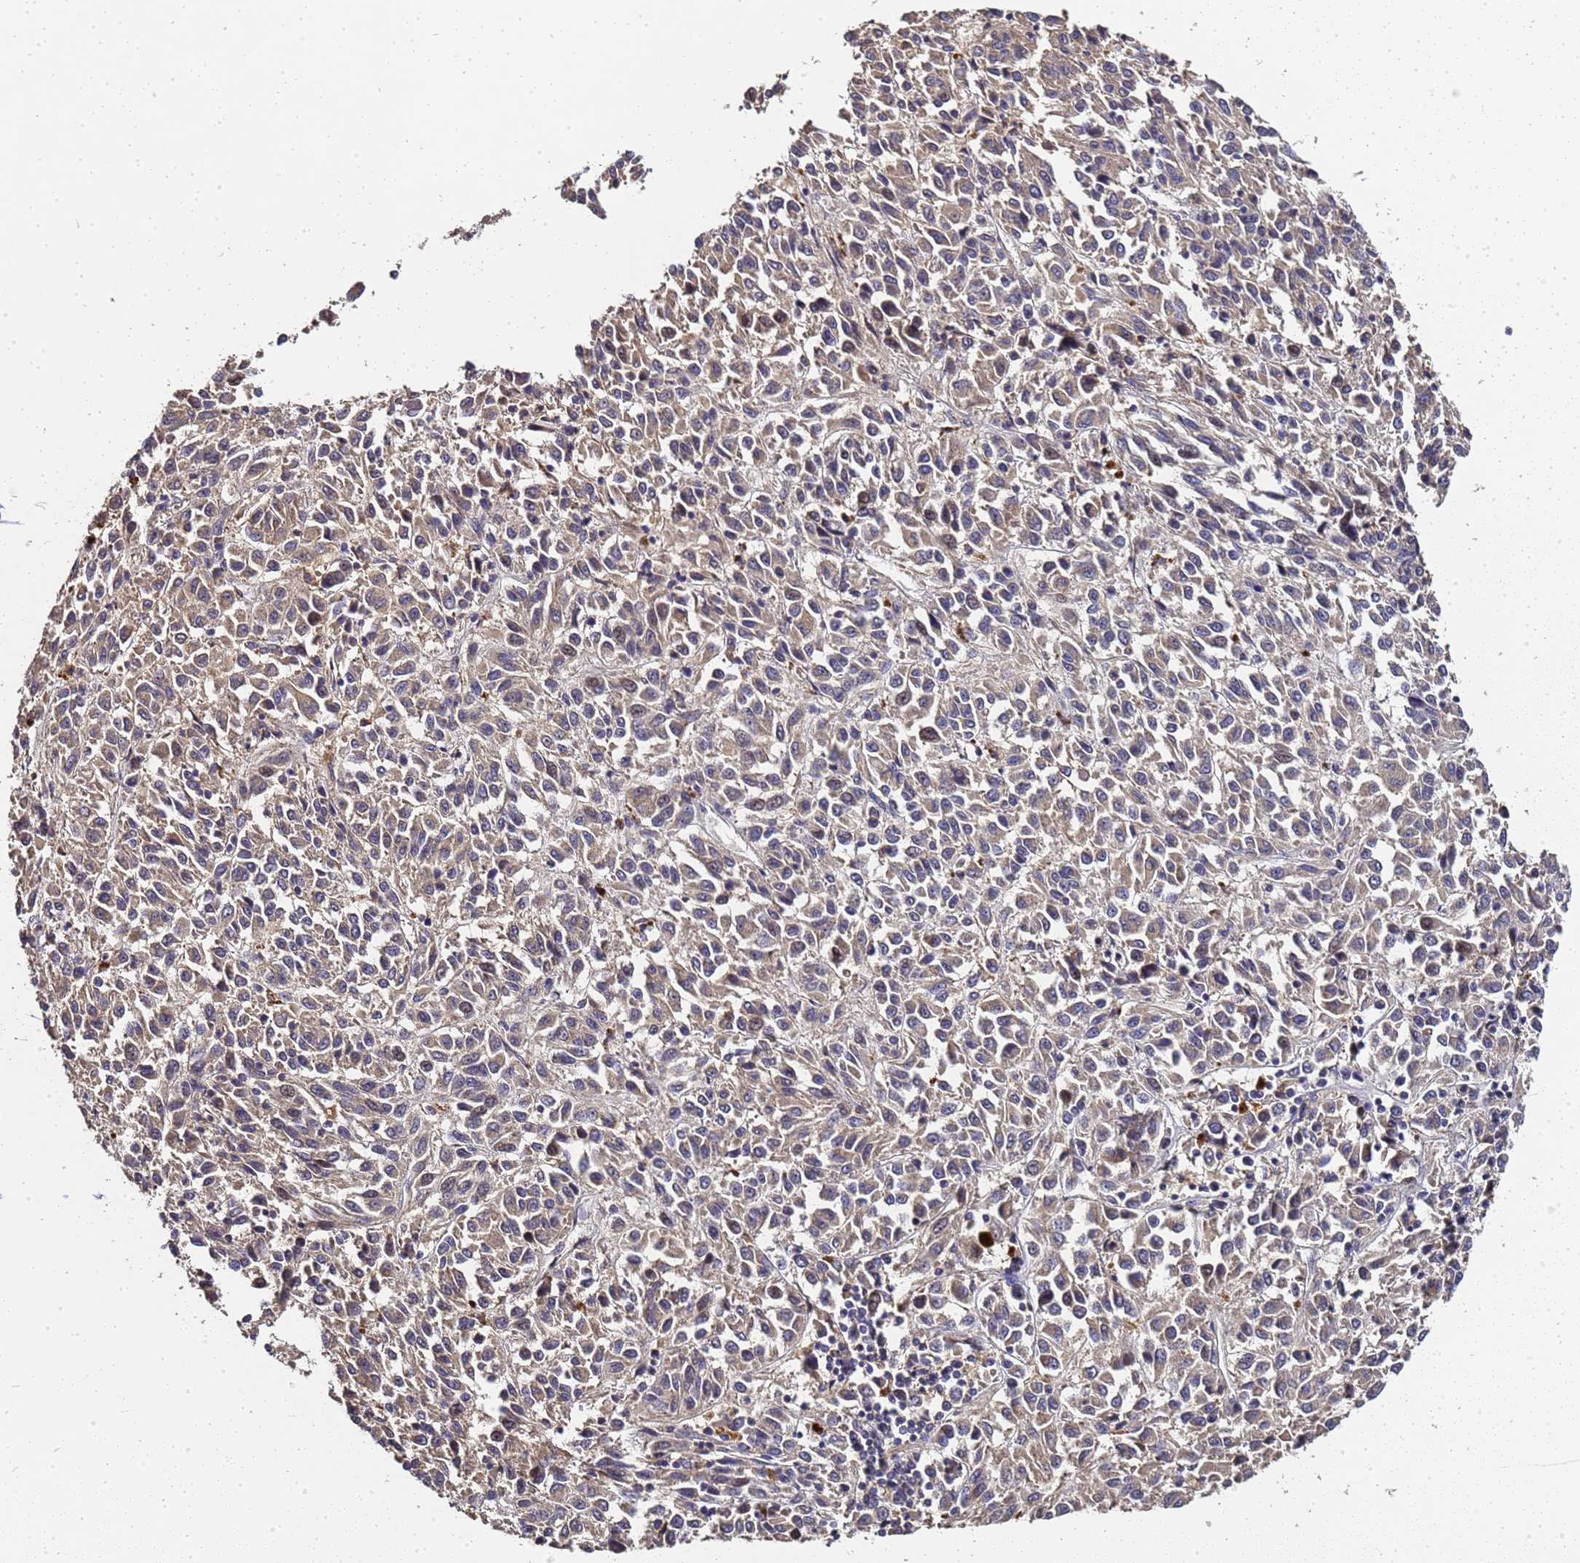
{"staining": {"intensity": "weak", "quantity": ">75%", "location": "cytoplasmic/membranous"}, "tissue": "melanoma", "cell_type": "Tumor cells", "image_type": "cancer", "snomed": [{"axis": "morphology", "description": "Malignant melanoma, Metastatic site"}, {"axis": "topography", "description": "Lung"}], "caption": "Protein analysis of malignant melanoma (metastatic site) tissue demonstrates weak cytoplasmic/membranous staining in about >75% of tumor cells.", "gene": "LGI4", "patient": {"sex": "male", "age": 64}}